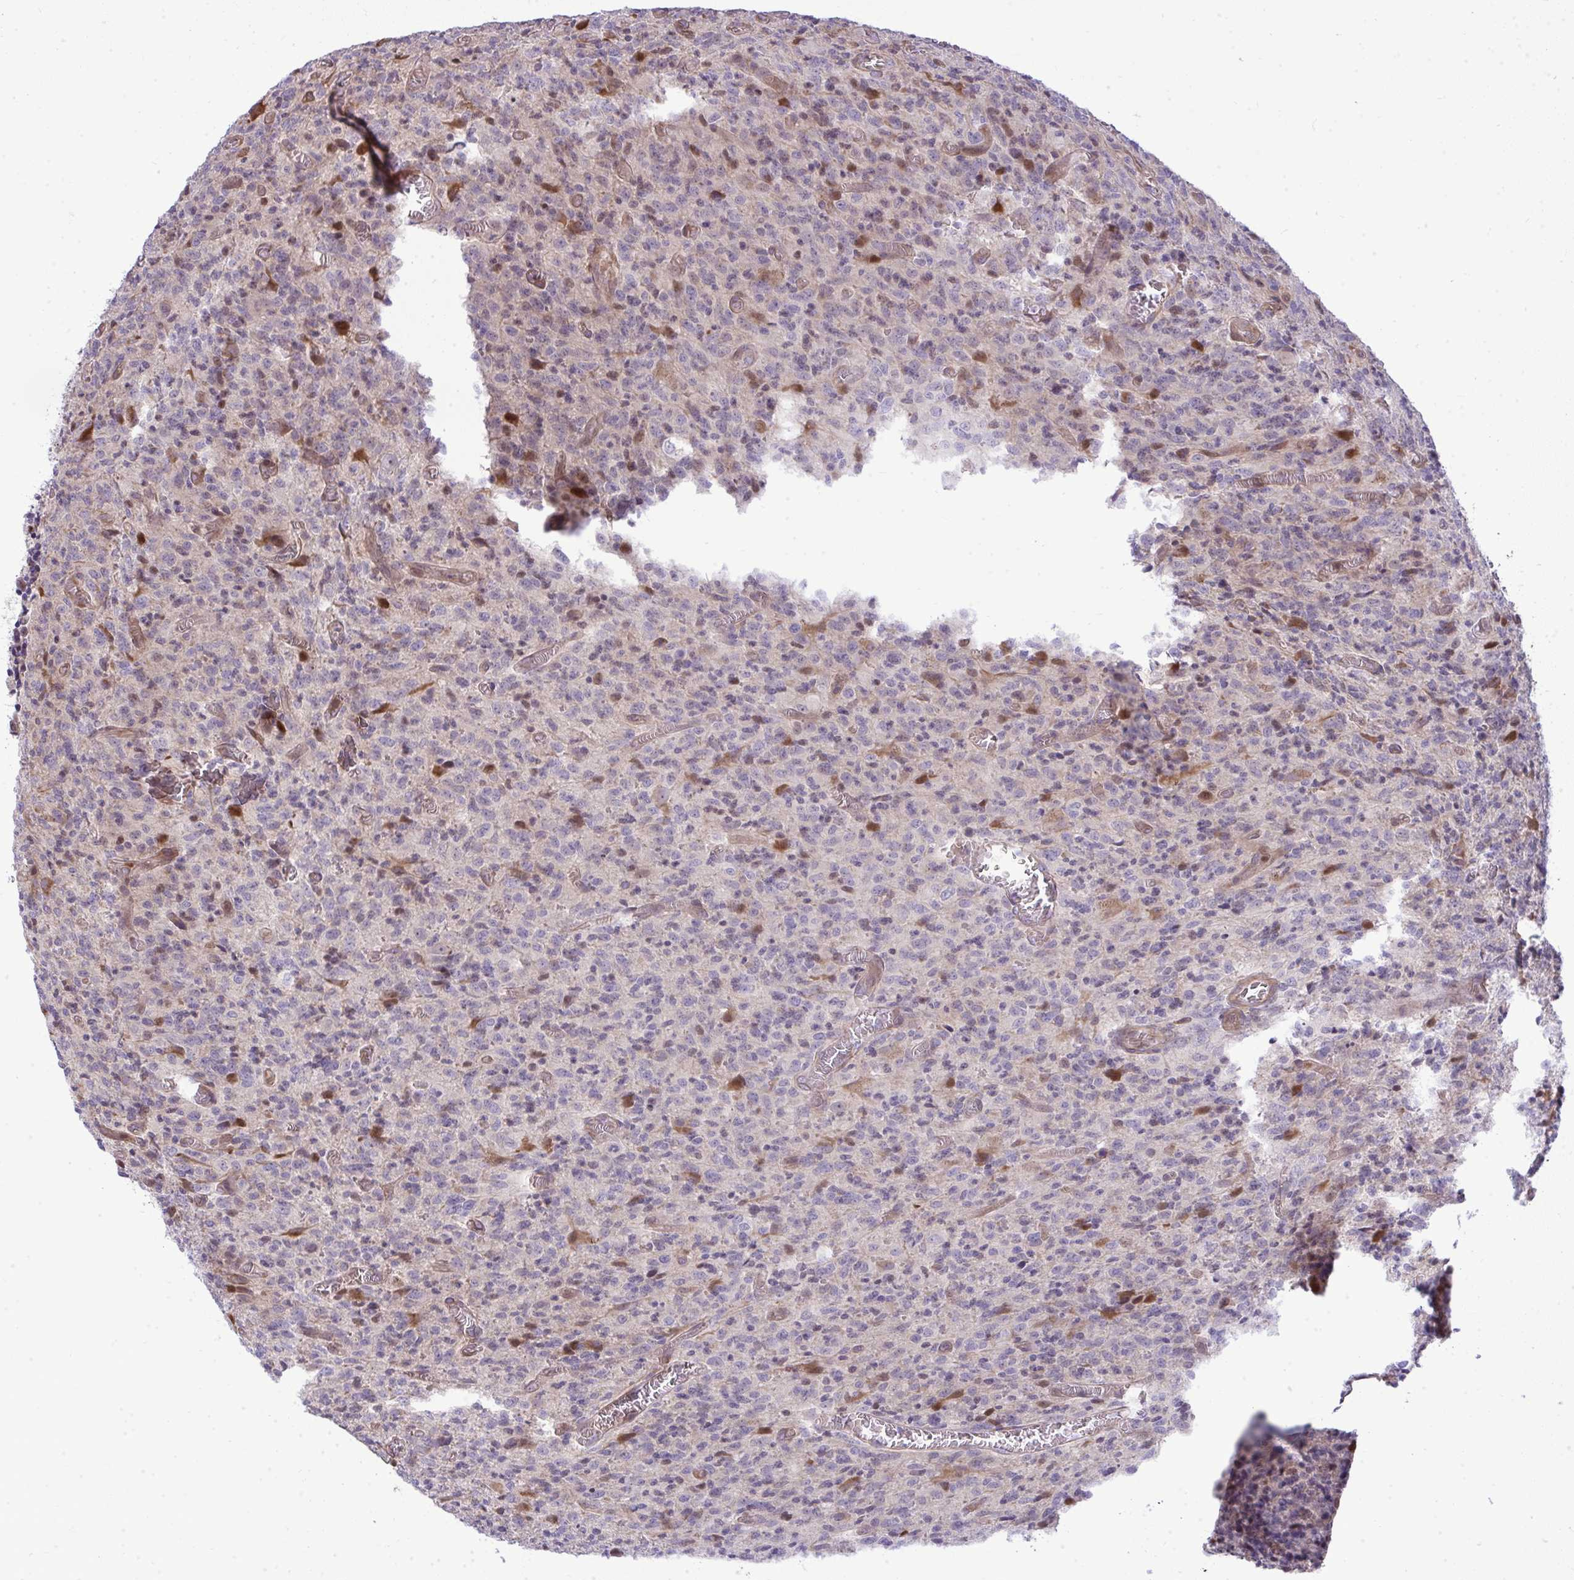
{"staining": {"intensity": "moderate", "quantity": "<25%", "location": "cytoplasmic/membranous,nuclear"}, "tissue": "glioma", "cell_type": "Tumor cells", "image_type": "cancer", "snomed": [{"axis": "morphology", "description": "Glioma, malignant, High grade"}, {"axis": "topography", "description": "Brain"}], "caption": "A brown stain labels moderate cytoplasmic/membranous and nuclear positivity of a protein in human malignant glioma (high-grade) tumor cells.", "gene": "ZSCAN9", "patient": {"sex": "male", "age": 76}}